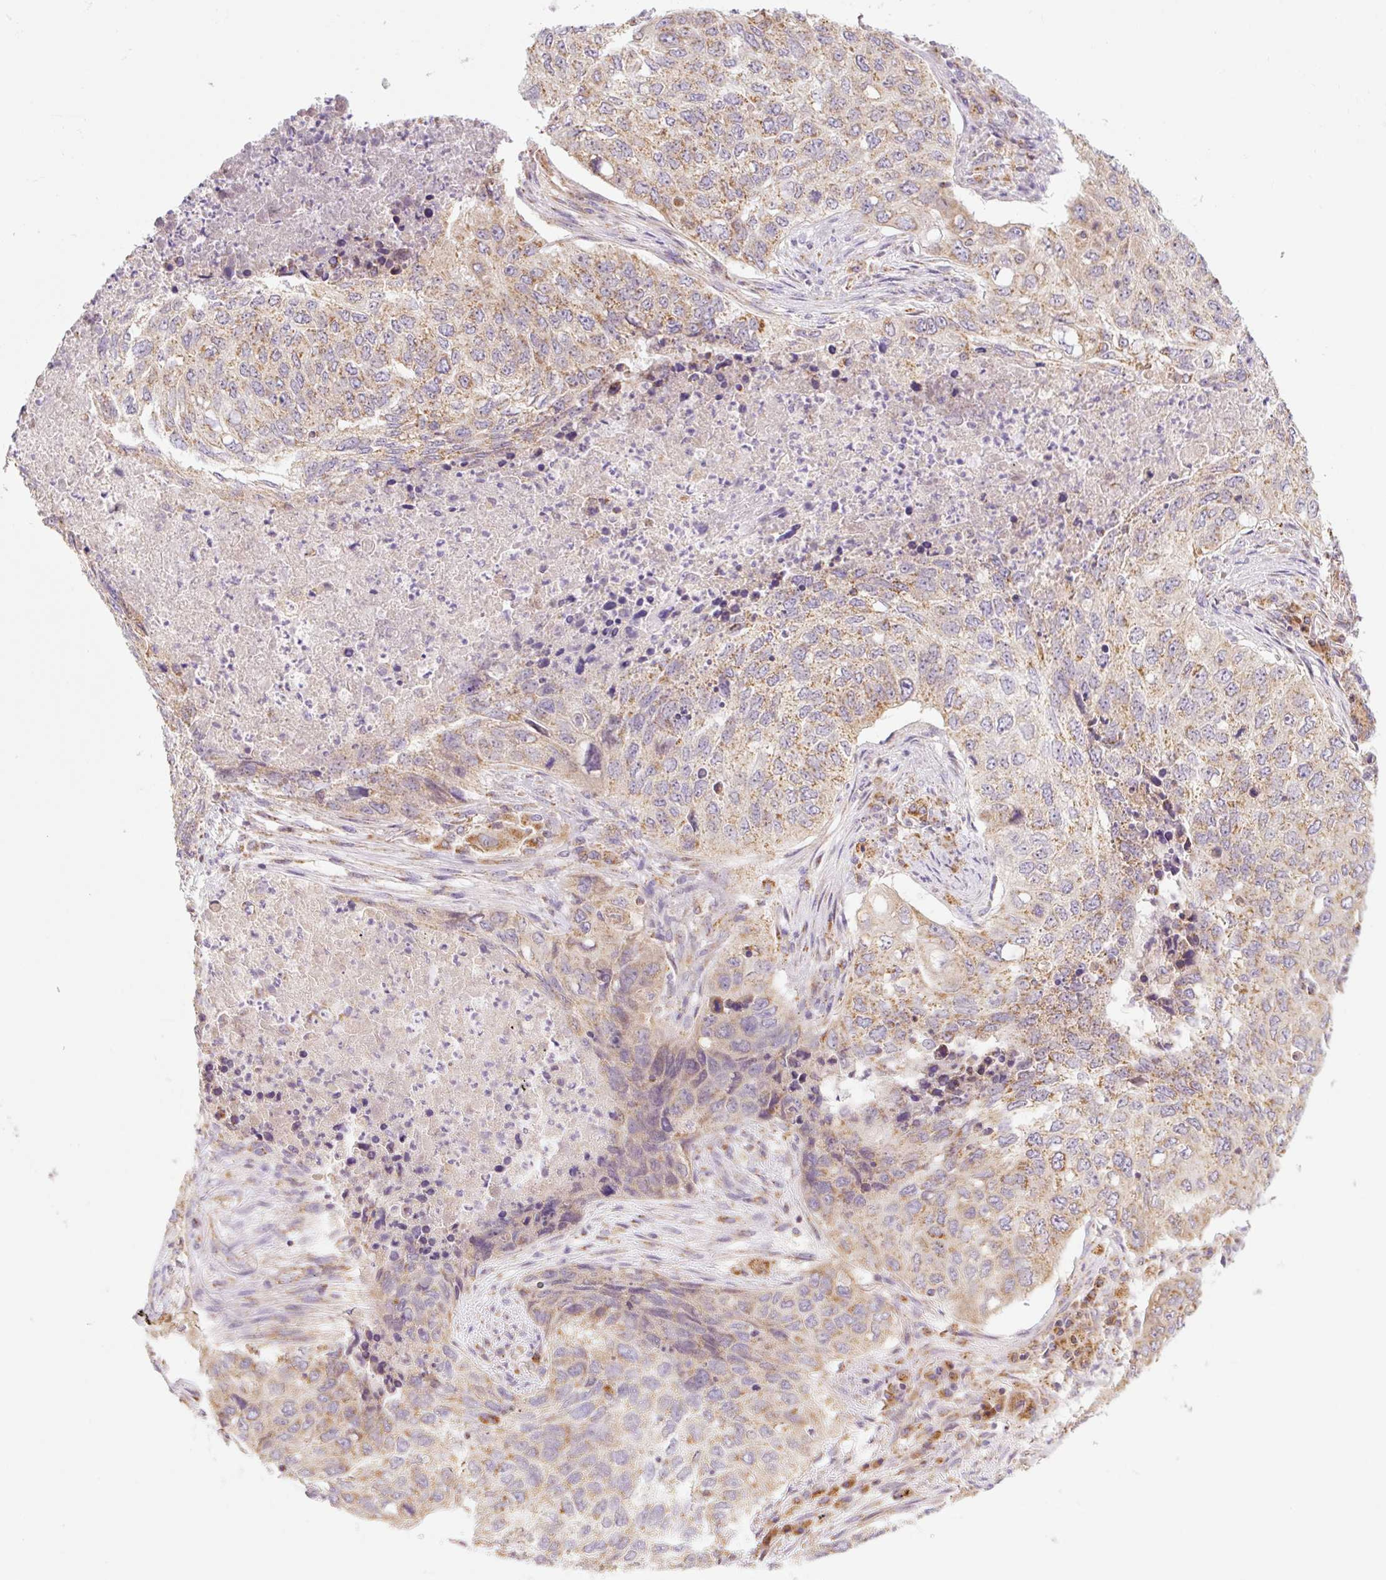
{"staining": {"intensity": "weak", "quantity": ">75%", "location": "cytoplasmic/membranous"}, "tissue": "lung cancer", "cell_type": "Tumor cells", "image_type": "cancer", "snomed": [{"axis": "morphology", "description": "Squamous cell carcinoma, NOS"}, {"axis": "topography", "description": "Lung"}], "caption": "Lung squamous cell carcinoma stained with immunohistochemistry (IHC) displays weak cytoplasmic/membranous positivity in about >75% of tumor cells.", "gene": "GOSR2", "patient": {"sex": "female", "age": 63}}